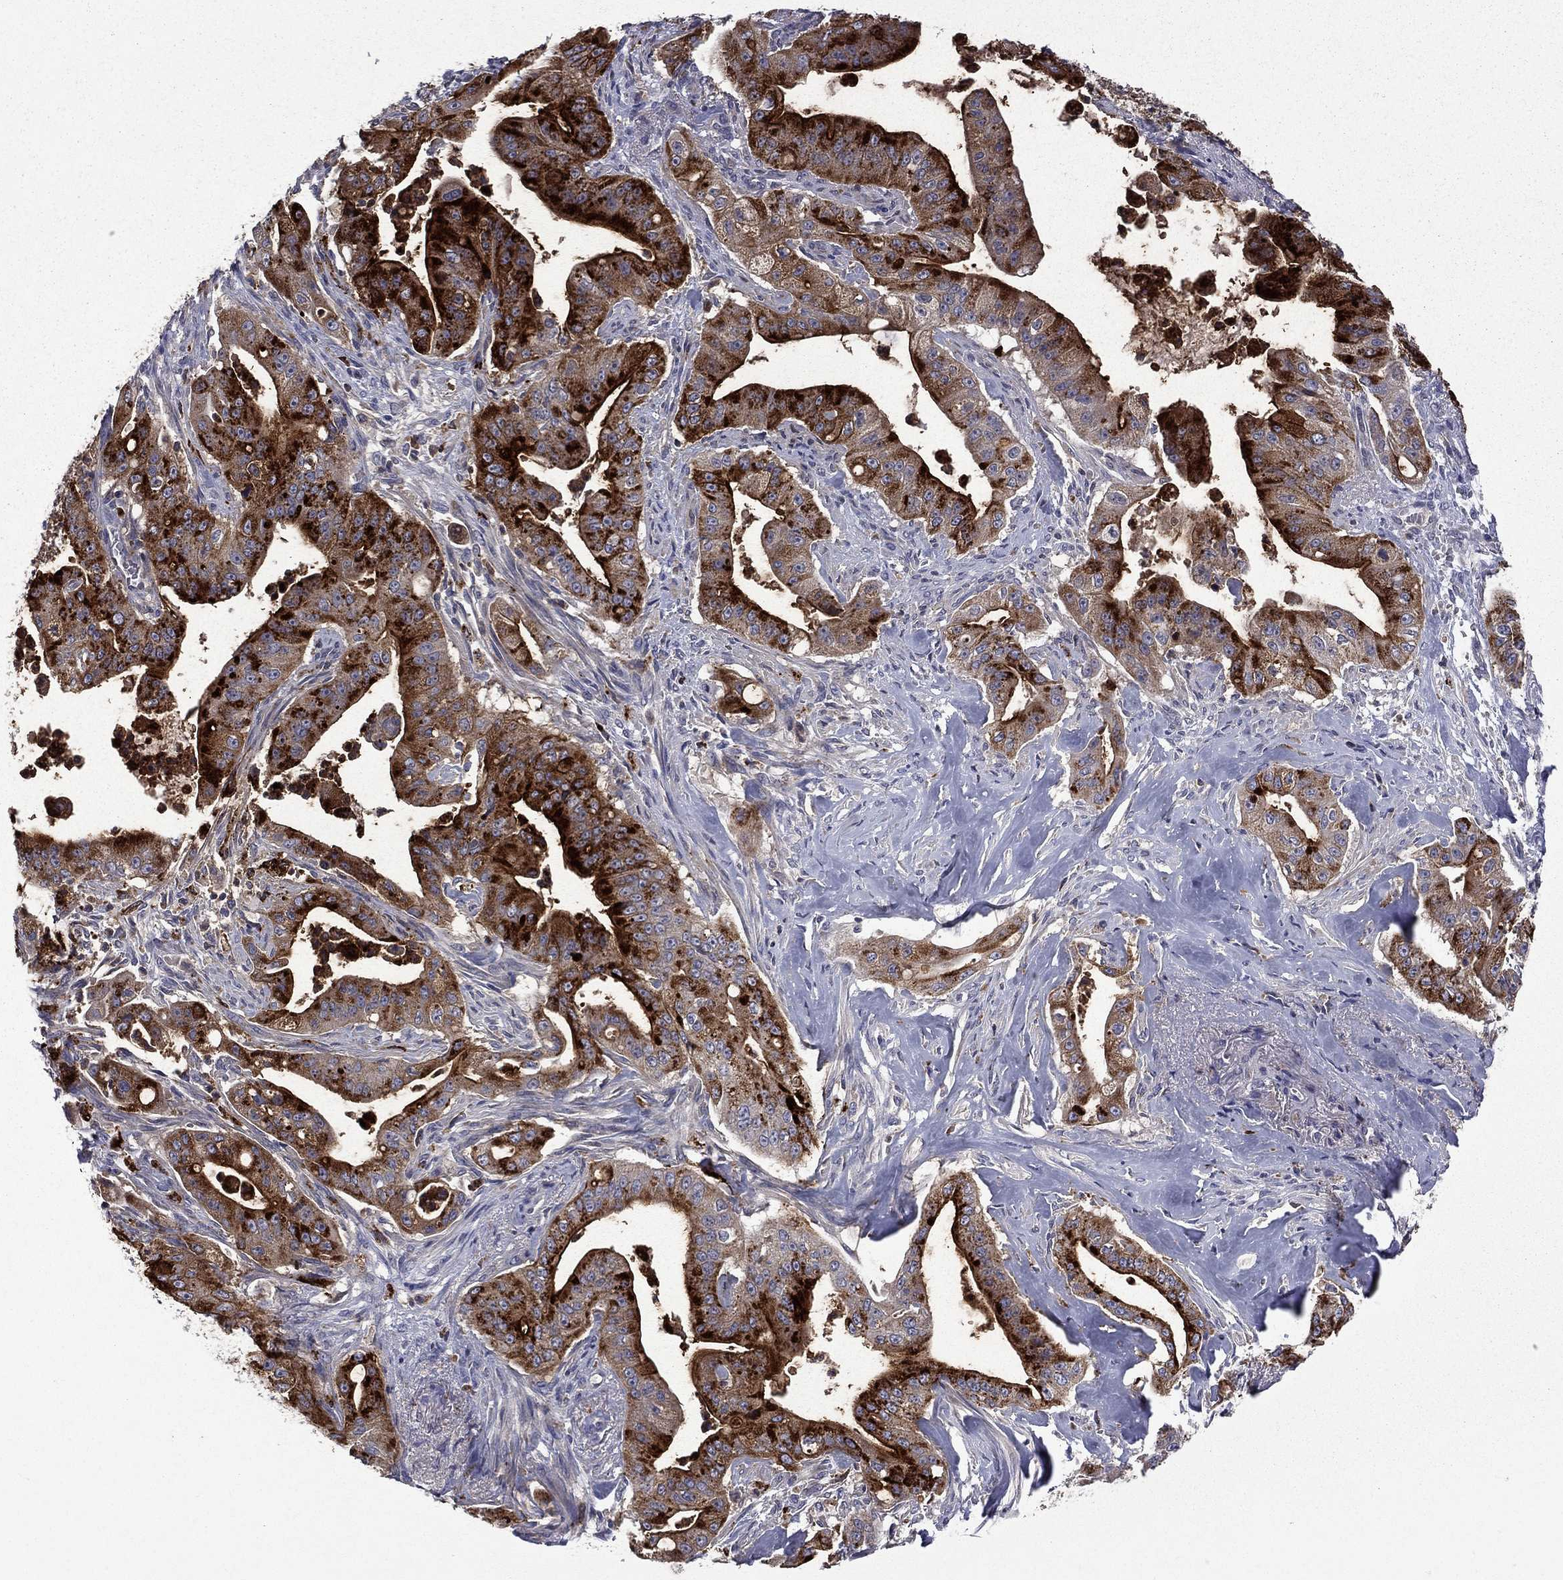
{"staining": {"intensity": "strong", "quantity": "25%-75%", "location": "cytoplasmic/membranous"}, "tissue": "pancreatic cancer", "cell_type": "Tumor cells", "image_type": "cancer", "snomed": [{"axis": "morphology", "description": "Normal tissue, NOS"}, {"axis": "morphology", "description": "Inflammation, NOS"}, {"axis": "morphology", "description": "Adenocarcinoma, NOS"}, {"axis": "topography", "description": "Pancreas"}], "caption": "Pancreatic adenocarcinoma was stained to show a protein in brown. There is high levels of strong cytoplasmic/membranous positivity in about 25%-75% of tumor cells.", "gene": "CEACAM7", "patient": {"sex": "male", "age": 57}}